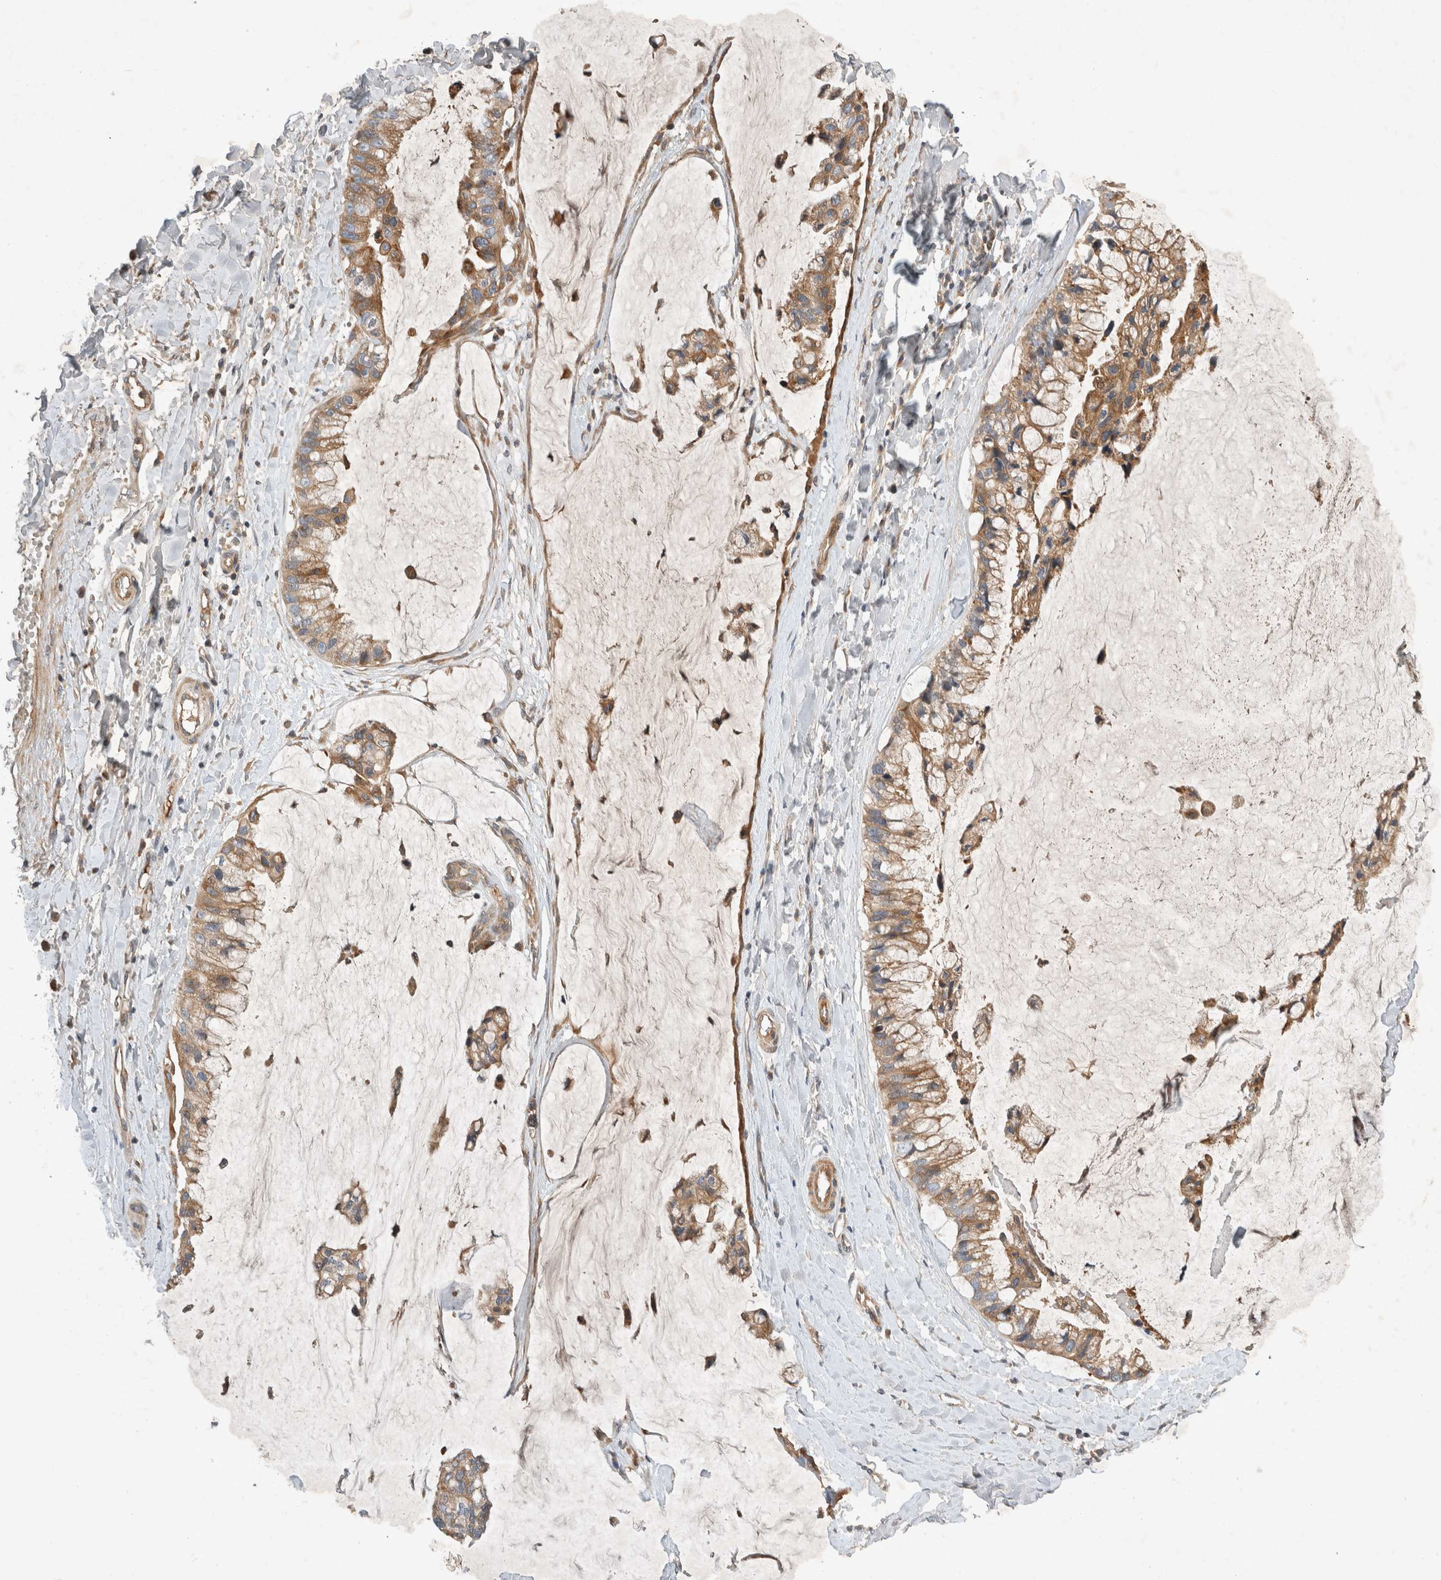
{"staining": {"intensity": "moderate", "quantity": ">75%", "location": "cytoplasmic/membranous"}, "tissue": "ovarian cancer", "cell_type": "Tumor cells", "image_type": "cancer", "snomed": [{"axis": "morphology", "description": "Cystadenocarcinoma, mucinous, NOS"}, {"axis": "topography", "description": "Ovary"}], "caption": "High-power microscopy captured an IHC histopathology image of ovarian cancer (mucinous cystadenocarcinoma), revealing moderate cytoplasmic/membranous staining in about >75% of tumor cells.", "gene": "ARMC9", "patient": {"sex": "female", "age": 39}}